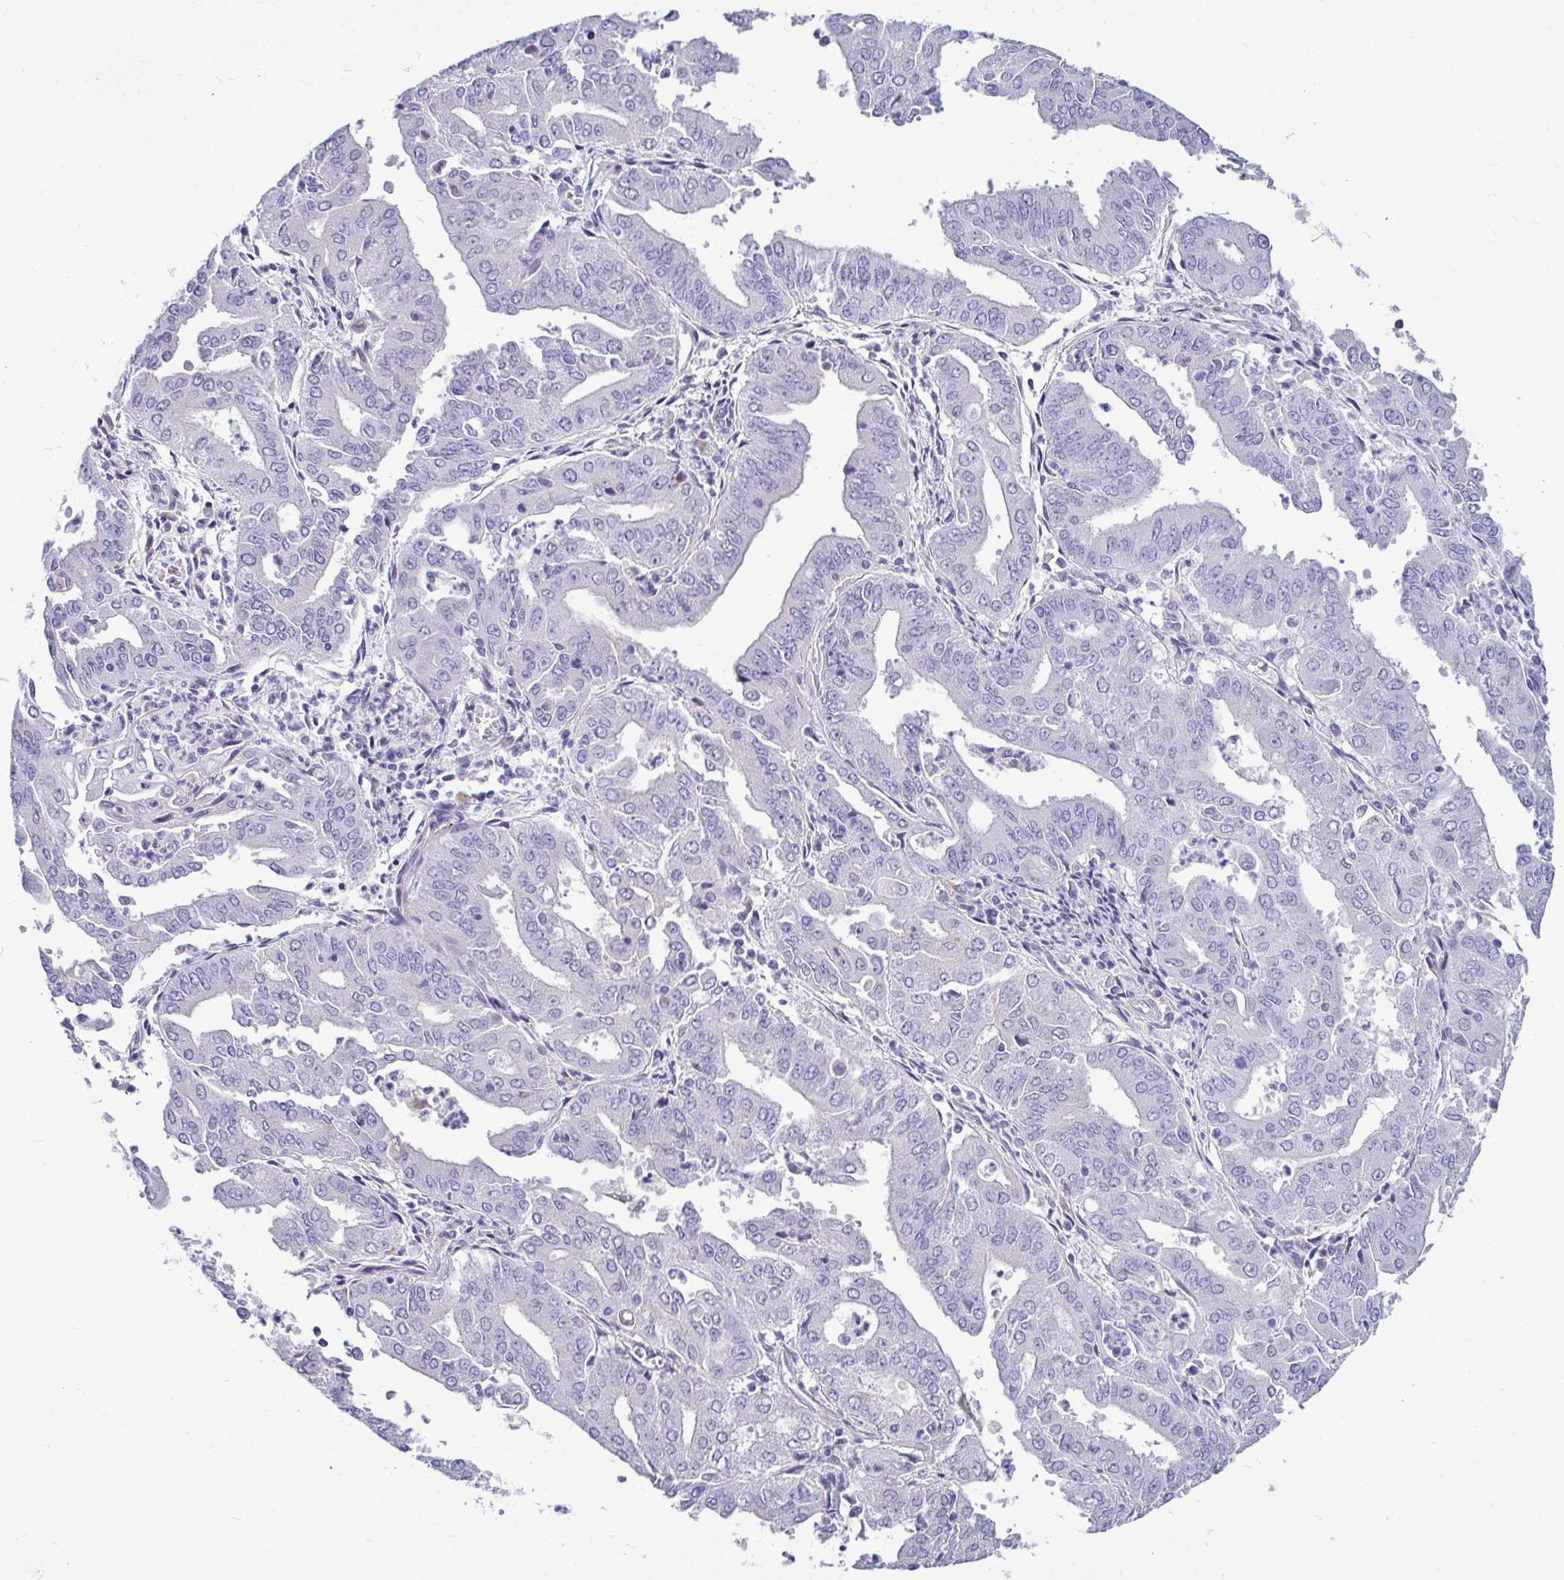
{"staining": {"intensity": "negative", "quantity": "none", "location": "none"}, "tissue": "cervical cancer", "cell_type": "Tumor cells", "image_type": "cancer", "snomed": [{"axis": "morphology", "description": "Adenocarcinoma, NOS"}, {"axis": "topography", "description": "Cervix"}], "caption": "The immunohistochemistry (IHC) image has no significant positivity in tumor cells of cervical cancer tissue. (DAB (3,3'-diaminobenzidine) IHC, high magnification).", "gene": "CTSZ", "patient": {"sex": "female", "age": 56}}